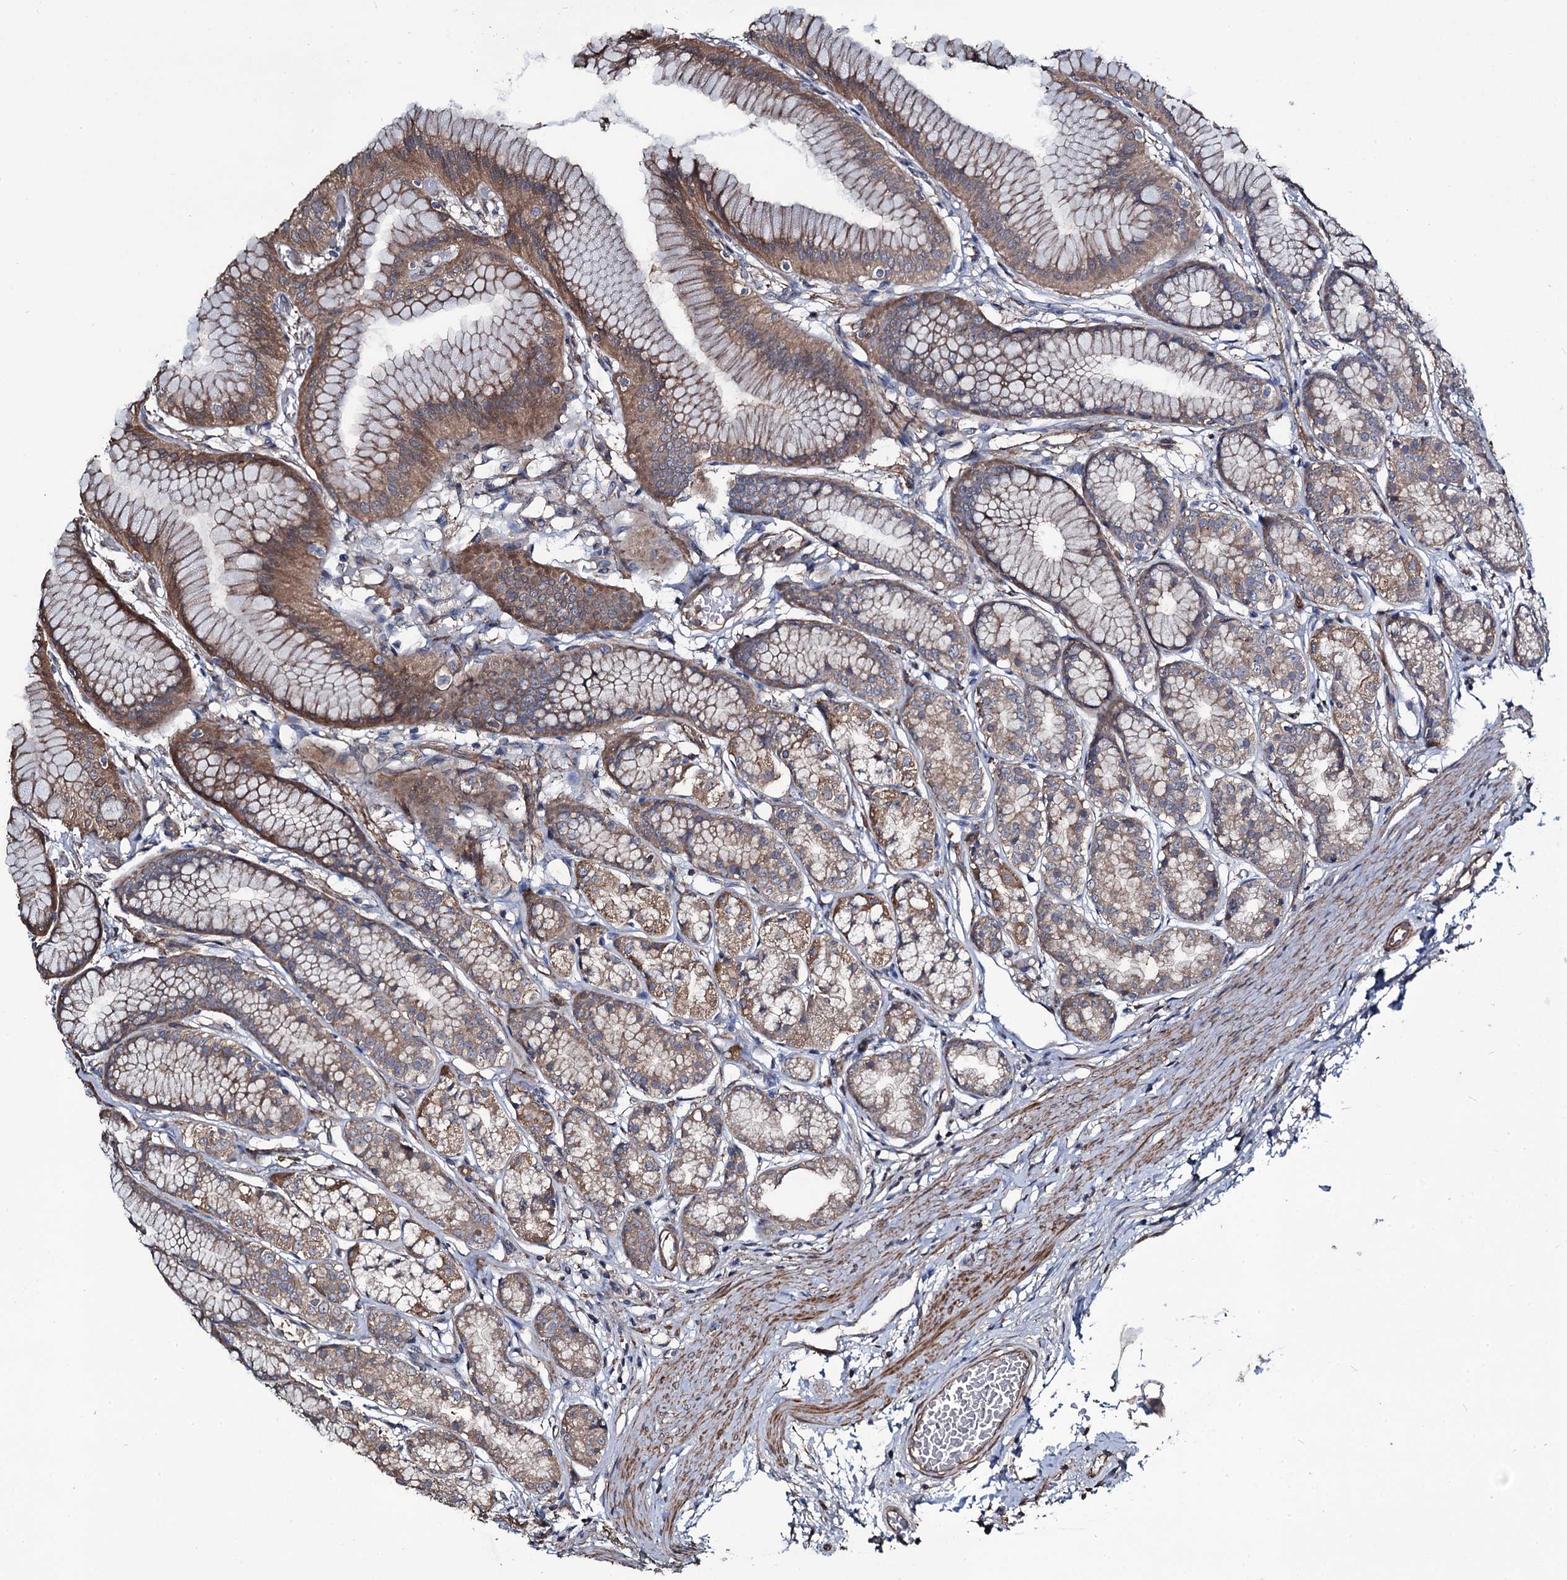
{"staining": {"intensity": "moderate", "quantity": ">75%", "location": "cytoplasmic/membranous"}, "tissue": "stomach", "cell_type": "Glandular cells", "image_type": "normal", "snomed": [{"axis": "morphology", "description": "Normal tissue, NOS"}, {"axis": "morphology", "description": "Adenocarcinoma, NOS"}, {"axis": "morphology", "description": "Adenocarcinoma, High grade"}, {"axis": "topography", "description": "Stomach, upper"}, {"axis": "topography", "description": "Stomach"}], "caption": "Immunohistochemistry (DAB (3,3'-diaminobenzidine)) staining of benign human stomach demonstrates moderate cytoplasmic/membranous protein positivity in approximately >75% of glandular cells.", "gene": "WIPF3", "patient": {"sex": "female", "age": 65}}